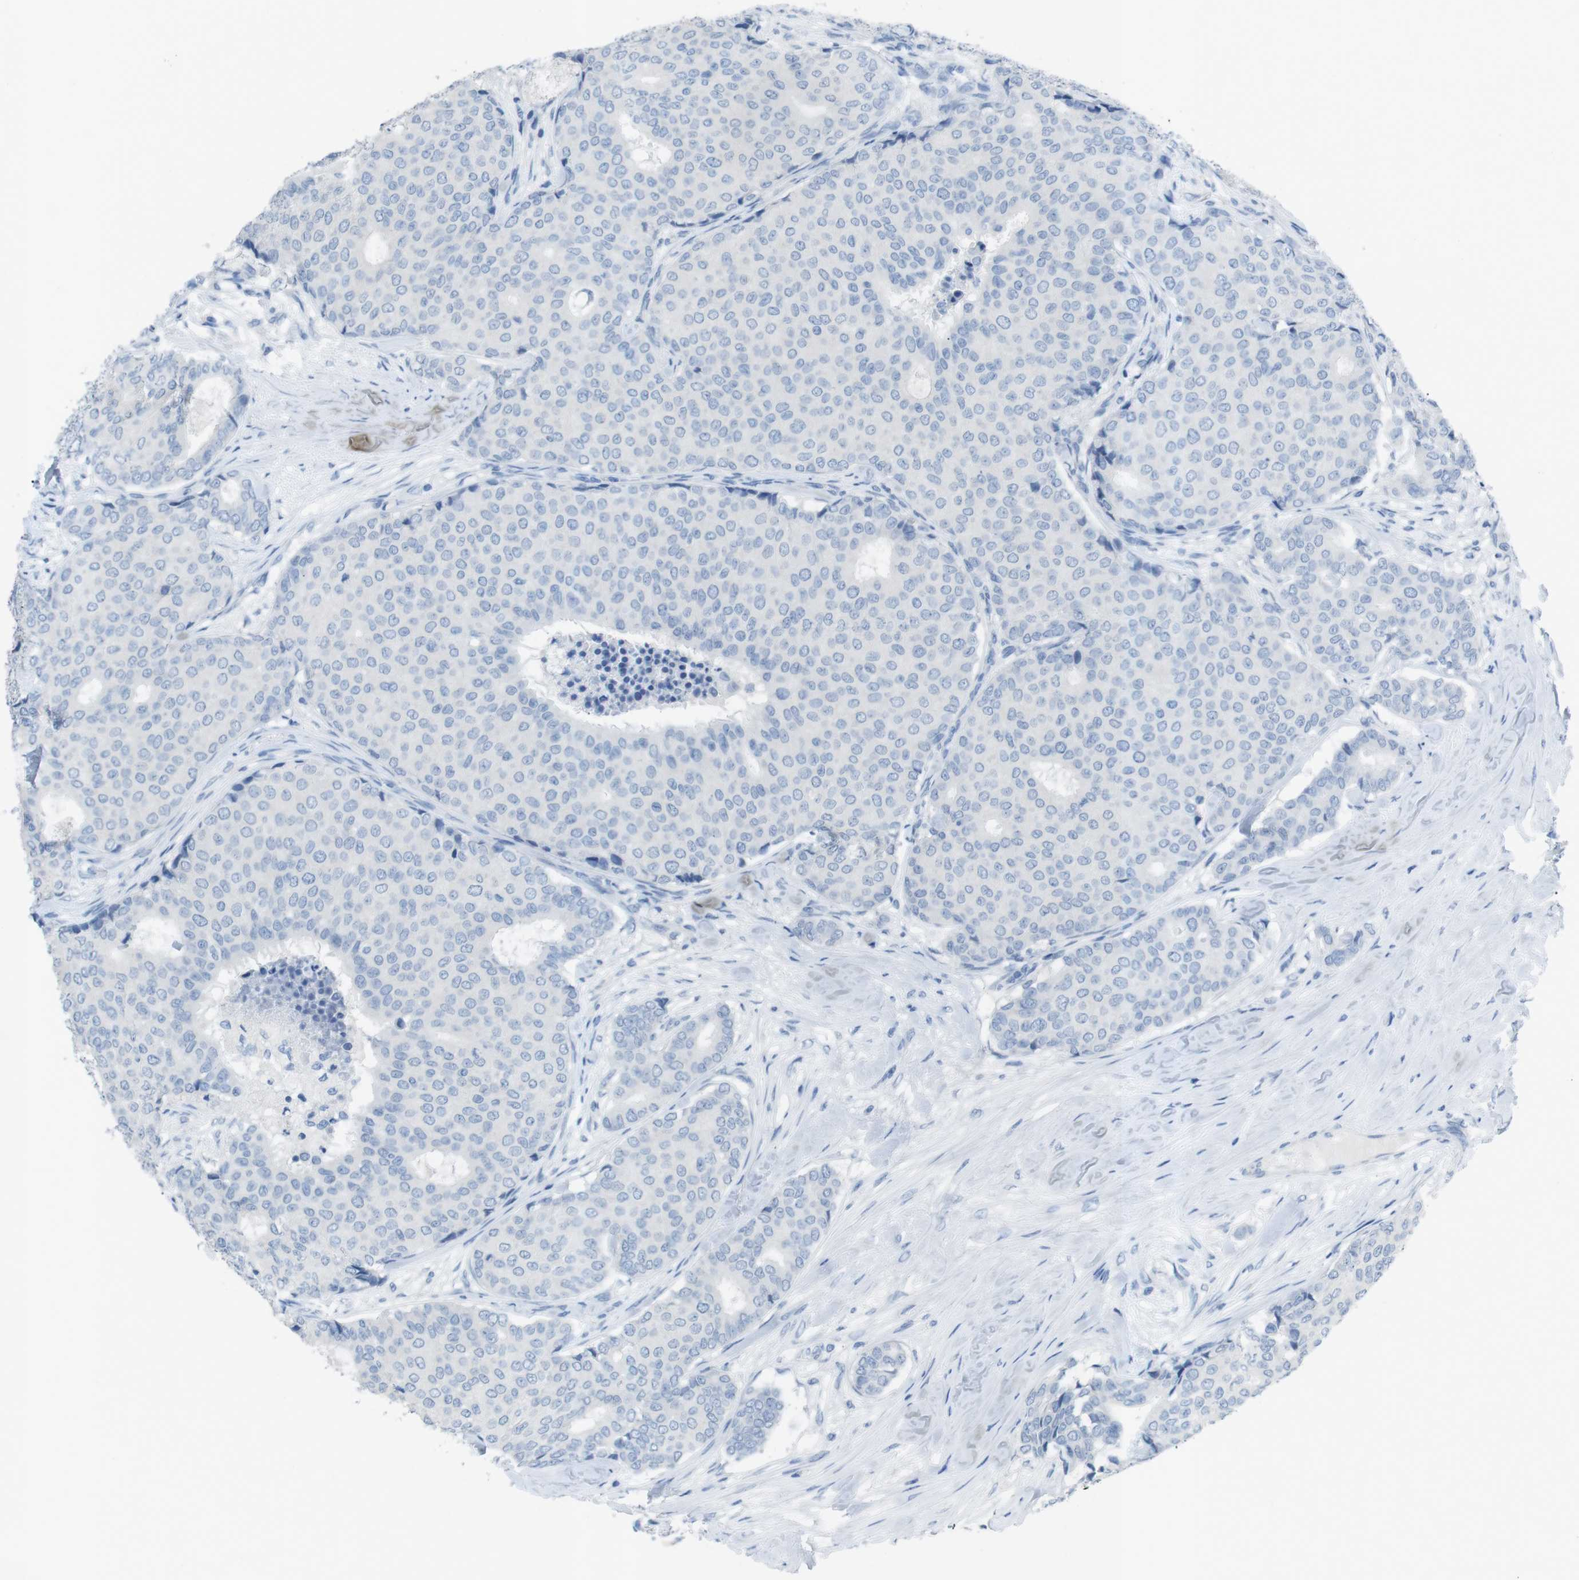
{"staining": {"intensity": "negative", "quantity": "none", "location": "none"}, "tissue": "breast cancer", "cell_type": "Tumor cells", "image_type": "cancer", "snomed": [{"axis": "morphology", "description": "Duct carcinoma"}, {"axis": "topography", "description": "Breast"}], "caption": "High power microscopy histopathology image of an immunohistochemistry (IHC) photomicrograph of breast invasive ductal carcinoma, revealing no significant staining in tumor cells. (Stains: DAB (3,3'-diaminobenzidine) IHC with hematoxylin counter stain, Microscopy: brightfield microscopy at high magnification).", "gene": "SALL4", "patient": {"sex": "female", "age": 75}}